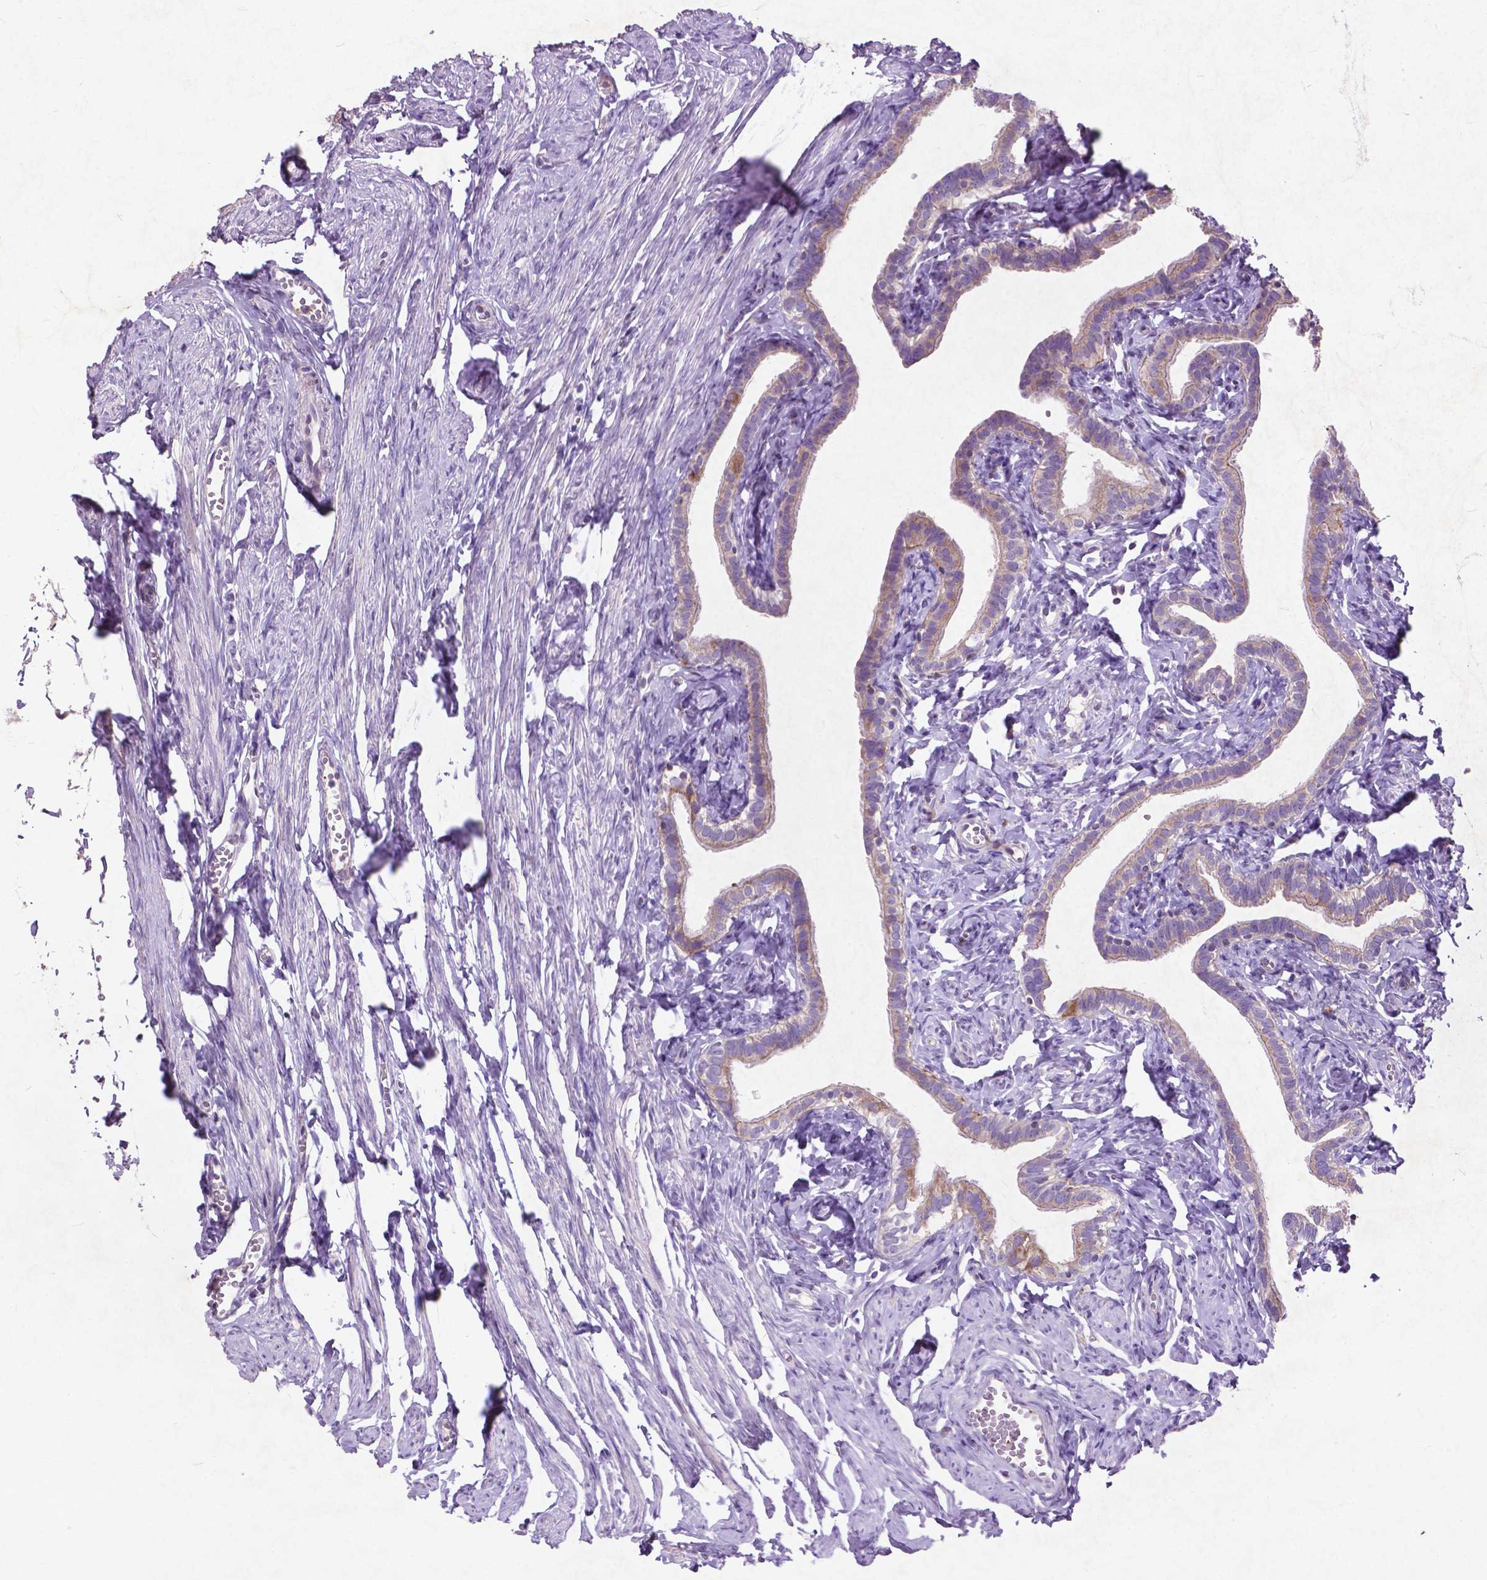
{"staining": {"intensity": "weak", "quantity": "25%-75%", "location": "cytoplasmic/membranous"}, "tissue": "fallopian tube", "cell_type": "Glandular cells", "image_type": "normal", "snomed": [{"axis": "morphology", "description": "Normal tissue, NOS"}, {"axis": "topography", "description": "Fallopian tube"}], "caption": "This micrograph shows unremarkable fallopian tube stained with IHC to label a protein in brown. The cytoplasmic/membranous of glandular cells show weak positivity for the protein. Nuclei are counter-stained blue.", "gene": "ATG4D", "patient": {"sex": "female", "age": 41}}